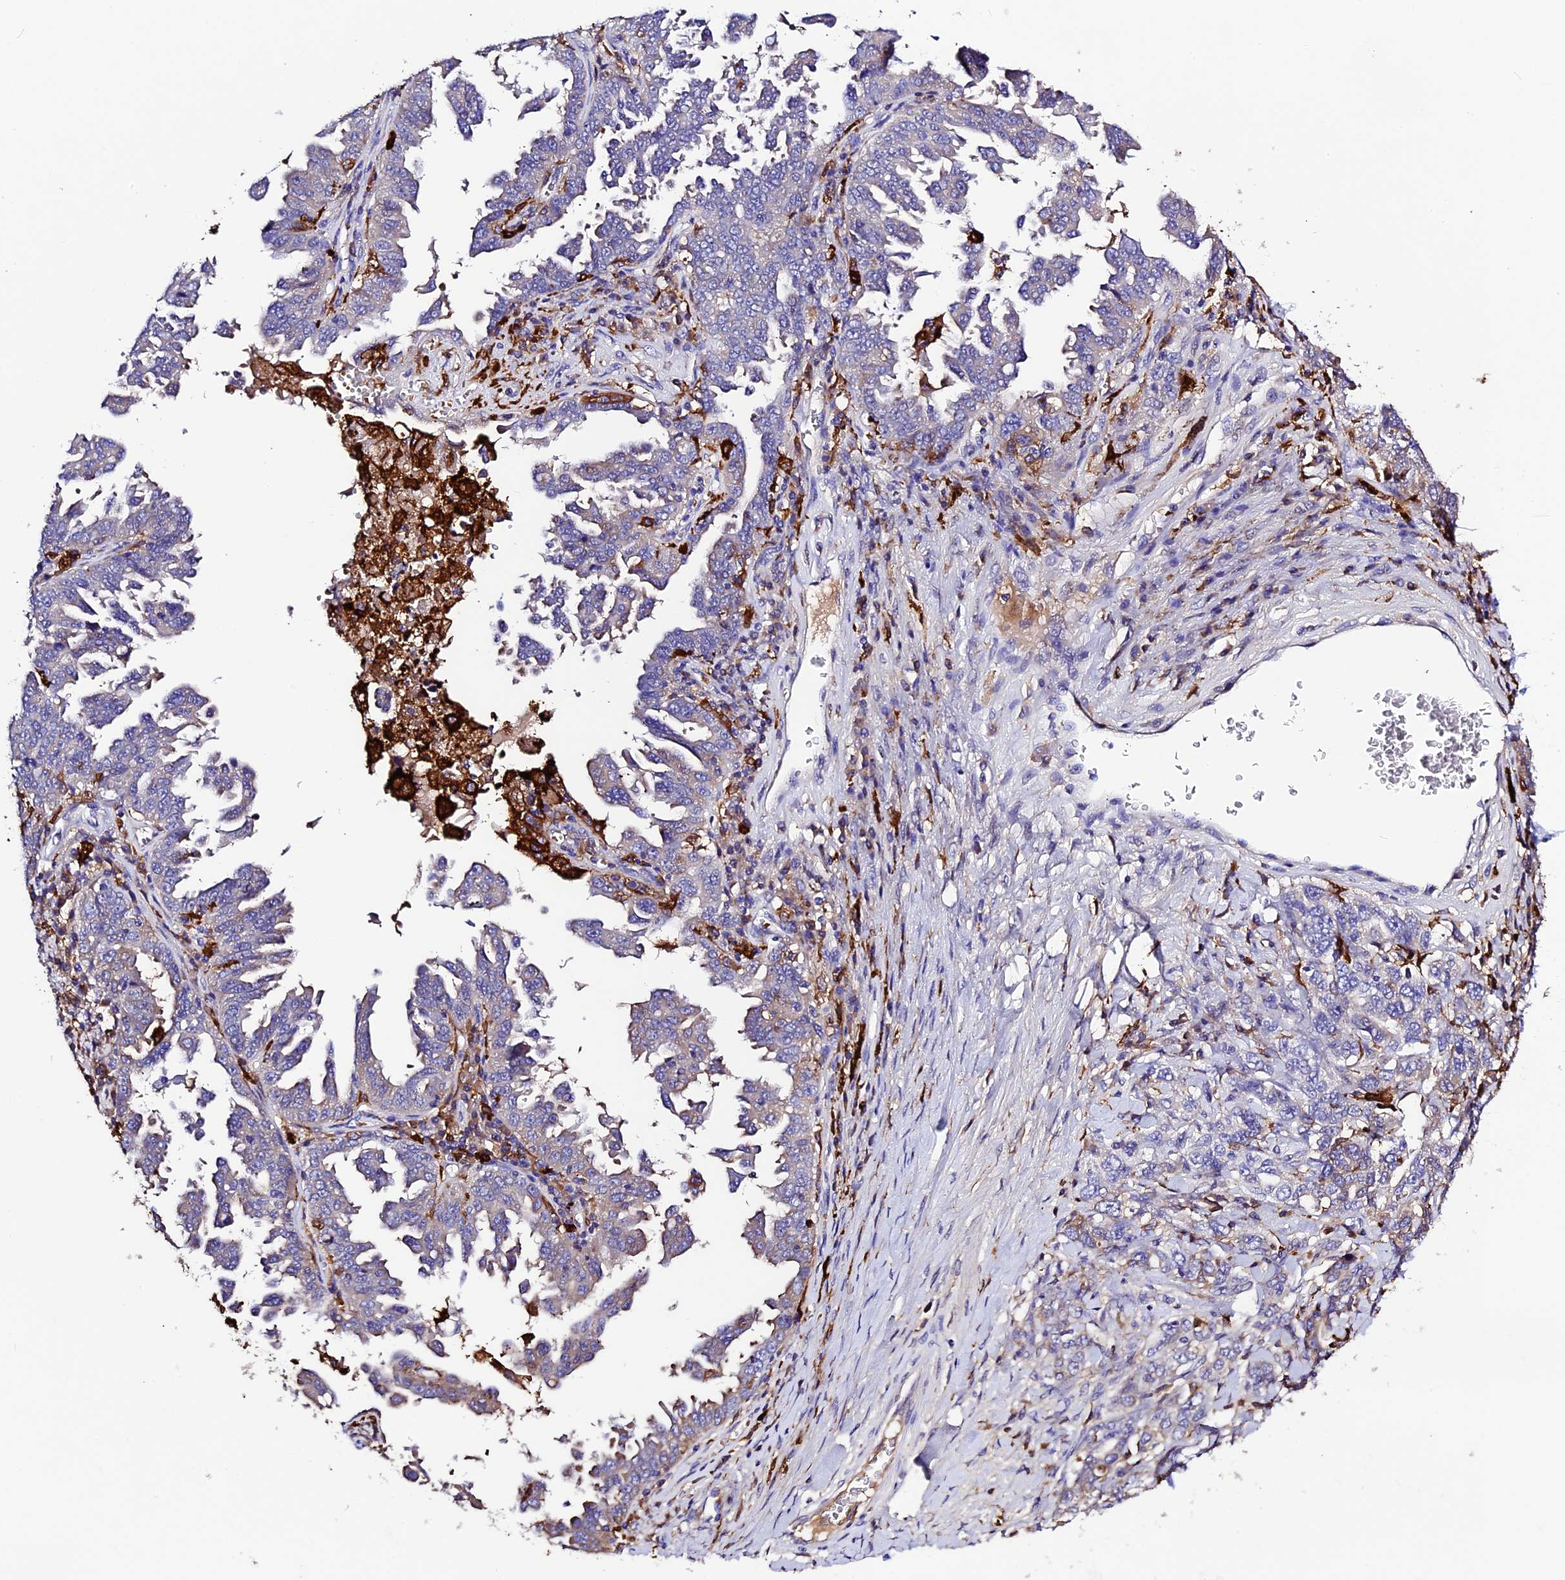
{"staining": {"intensity": "negative", "quantity": "none", "location": "none"}, "tissue": "ovarian cancer", "cell_type": "Tumor cells", "image_type": "cancer", "snomed": [{"axis": "morphology", "description": "Carcinoma, endometroid"}, {"axis": "topography", "description": "Ovary"}], "caption": "Tumor cells show no significant positivity in ovarian endometroid carcinoma. The staining was performed using DAB to visualize the protein expression in brown, while the nuclei were stained in blue with hematoxylin (Magnification: 20x).", "gene": "CILP2", "patient": {"sex": "female", "age": 62}}